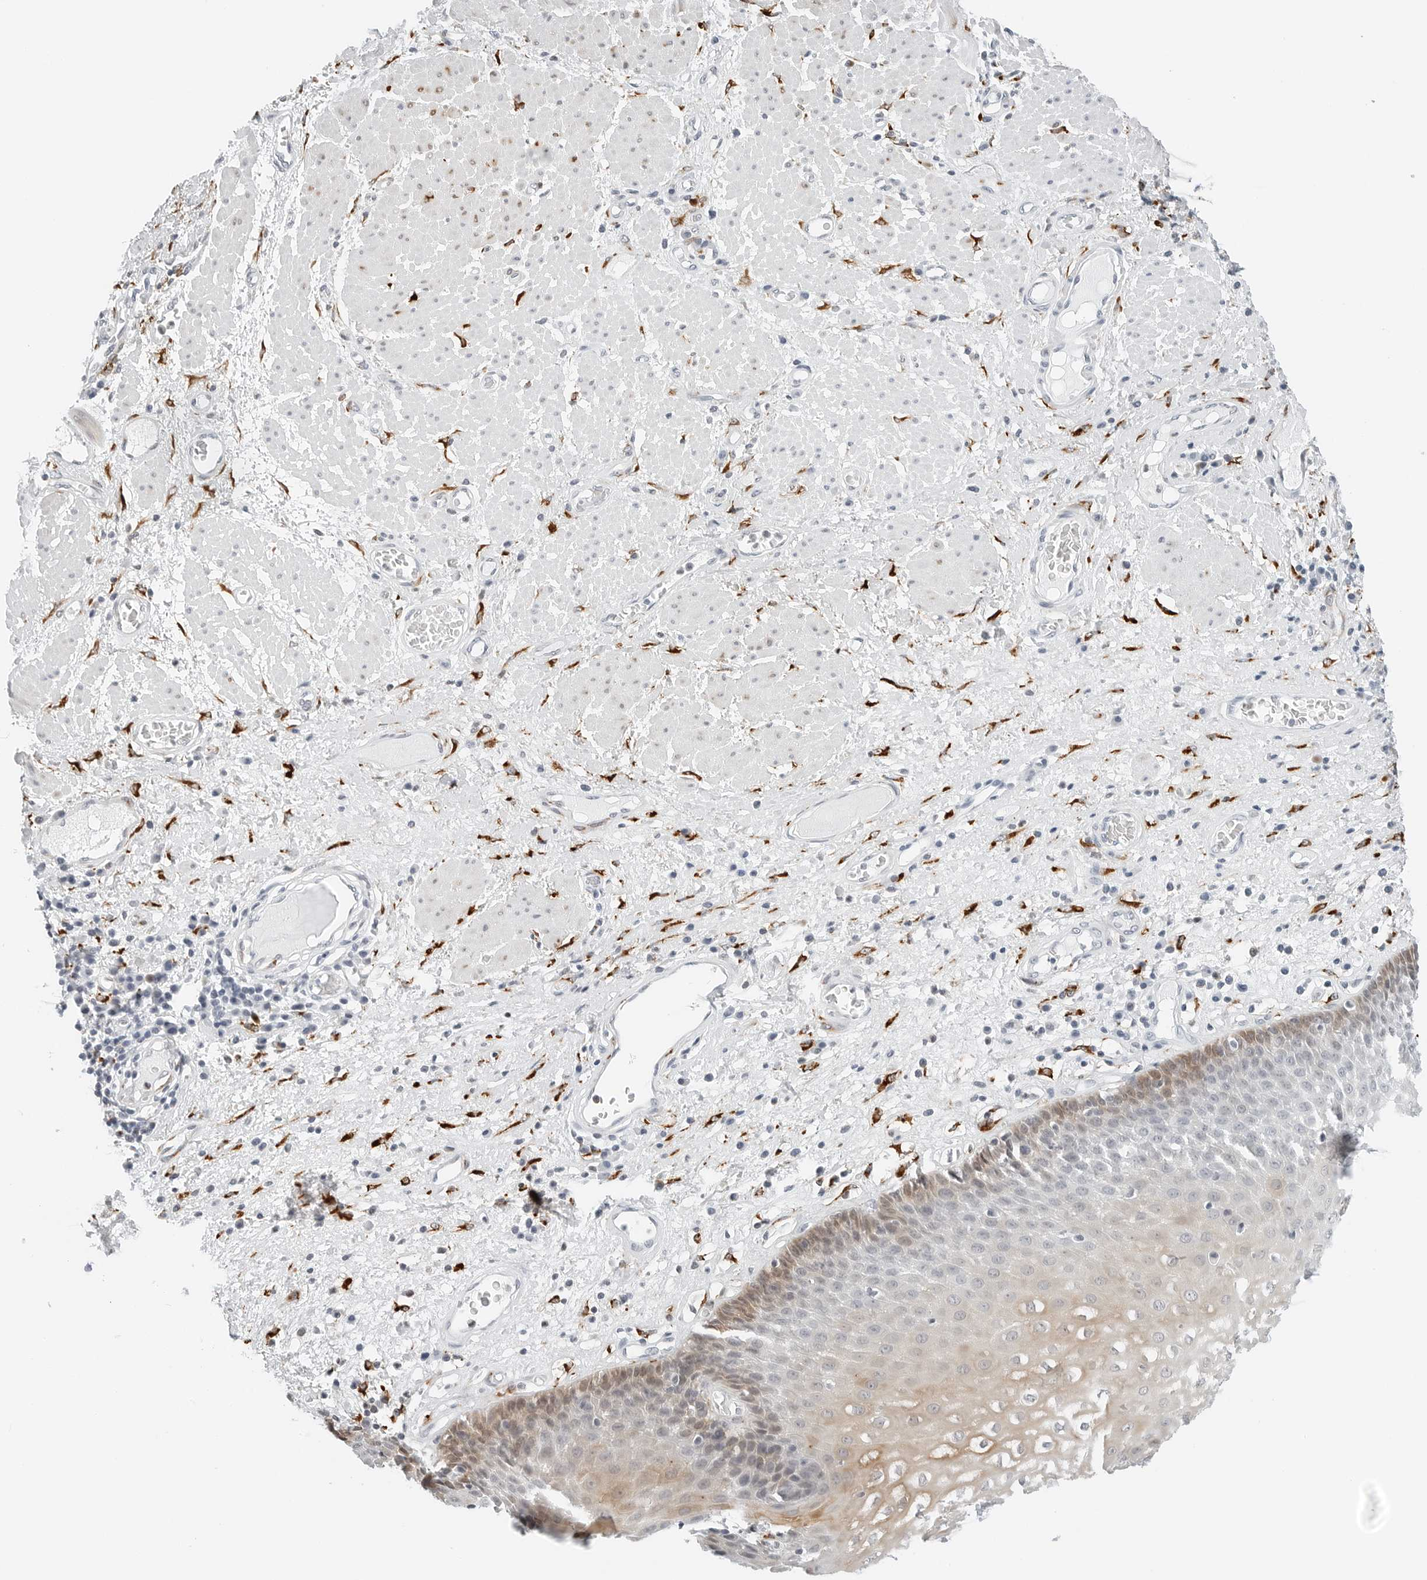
{"staining": {"intensity": "moderate", "quantity": "25%-75%", "location": "cytoplasmic/membranous"}, "tissue": "esophagus", "cell_type": "Squamous epithelial cells", "image_type": "normal", "snomed": [{"axis": "morphology", "description": "Normal tissue, NOS"}, {"axis": "morphology", "description": "Adenocarcinoma, NOS"}, {"axis": "topography", "description": "Esophagus"}], "caption": "A medium amount of moderate cytoplasmic/membranous expression is appreciated in approximately 25%-75% of squamous epithelial cells in benign esophagus. (Brightfield microscopy of DAB IHC at high magnification).", "gene": "P4HA2", "patient": {"sex": "male", "age": 62}}